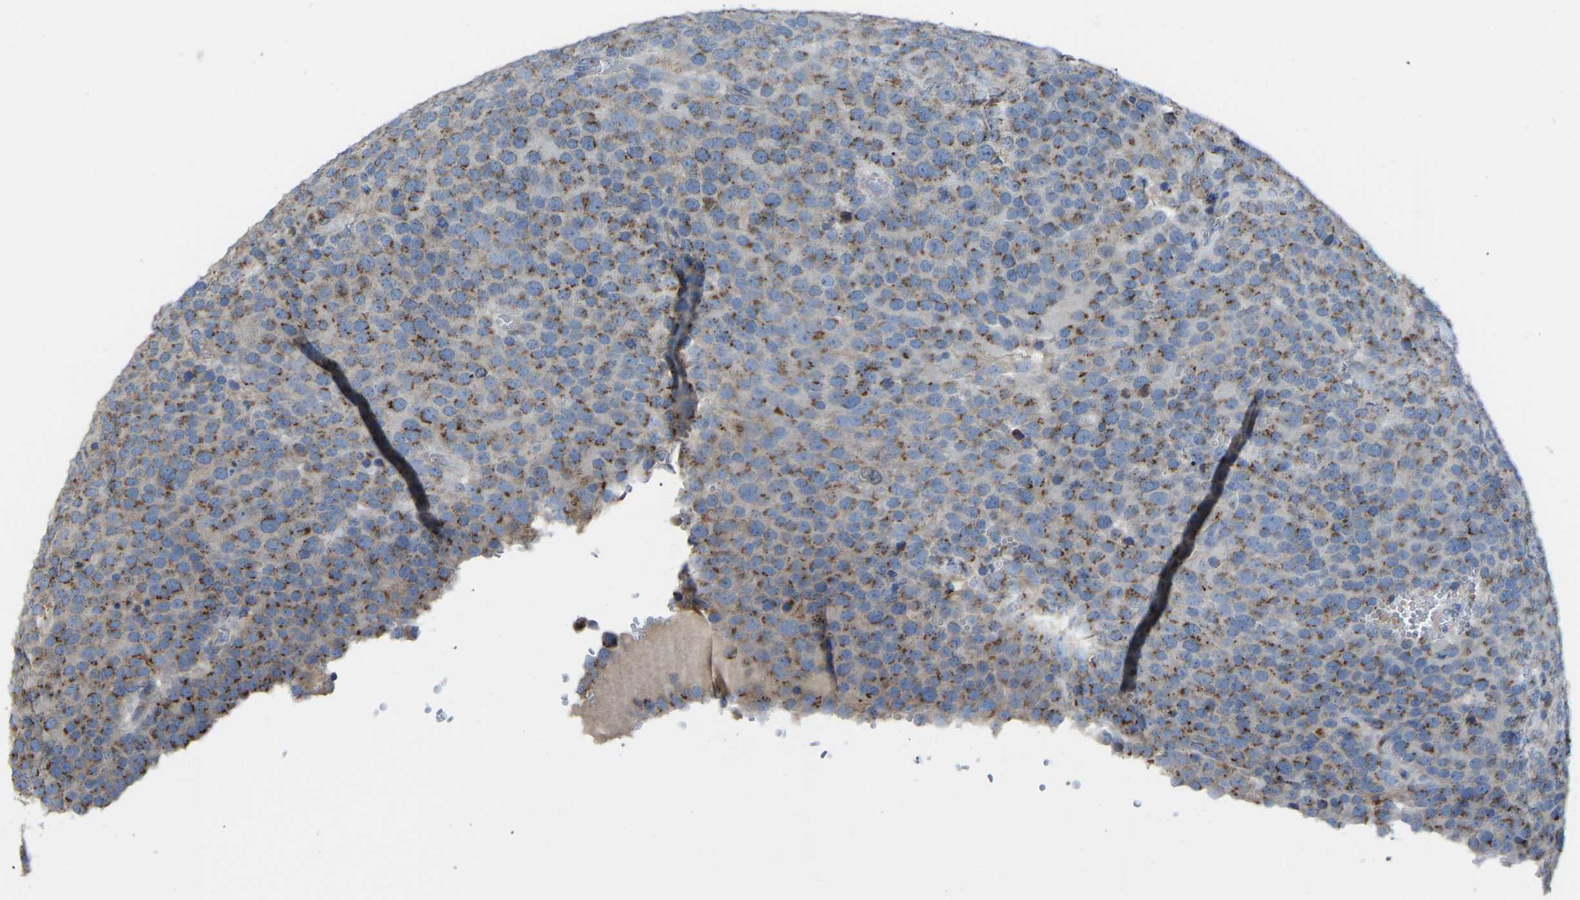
{"staining": {"intensity": "moderate", "quantity": ">75%", "location": "cytoplasmic/membranous"}, "tissue": "testis cancer", "cell_type": "Tumor cells", "image_type": "cancer", "snomed": [{"axis": "morphology", "description": "Normal tissue, NOS"}, {"axis": "morphology", "description": "Seminoma, NOS"}, {"axis": "topography", "description": "Testis"}], "caption": "Moderate cytoplasmic/membranous expression for a protein is seen in about >75% of tumor cells of testis seminoma using IHC.", "gene": "CANT1", "patient": {"sex": "male", "age": 71}}